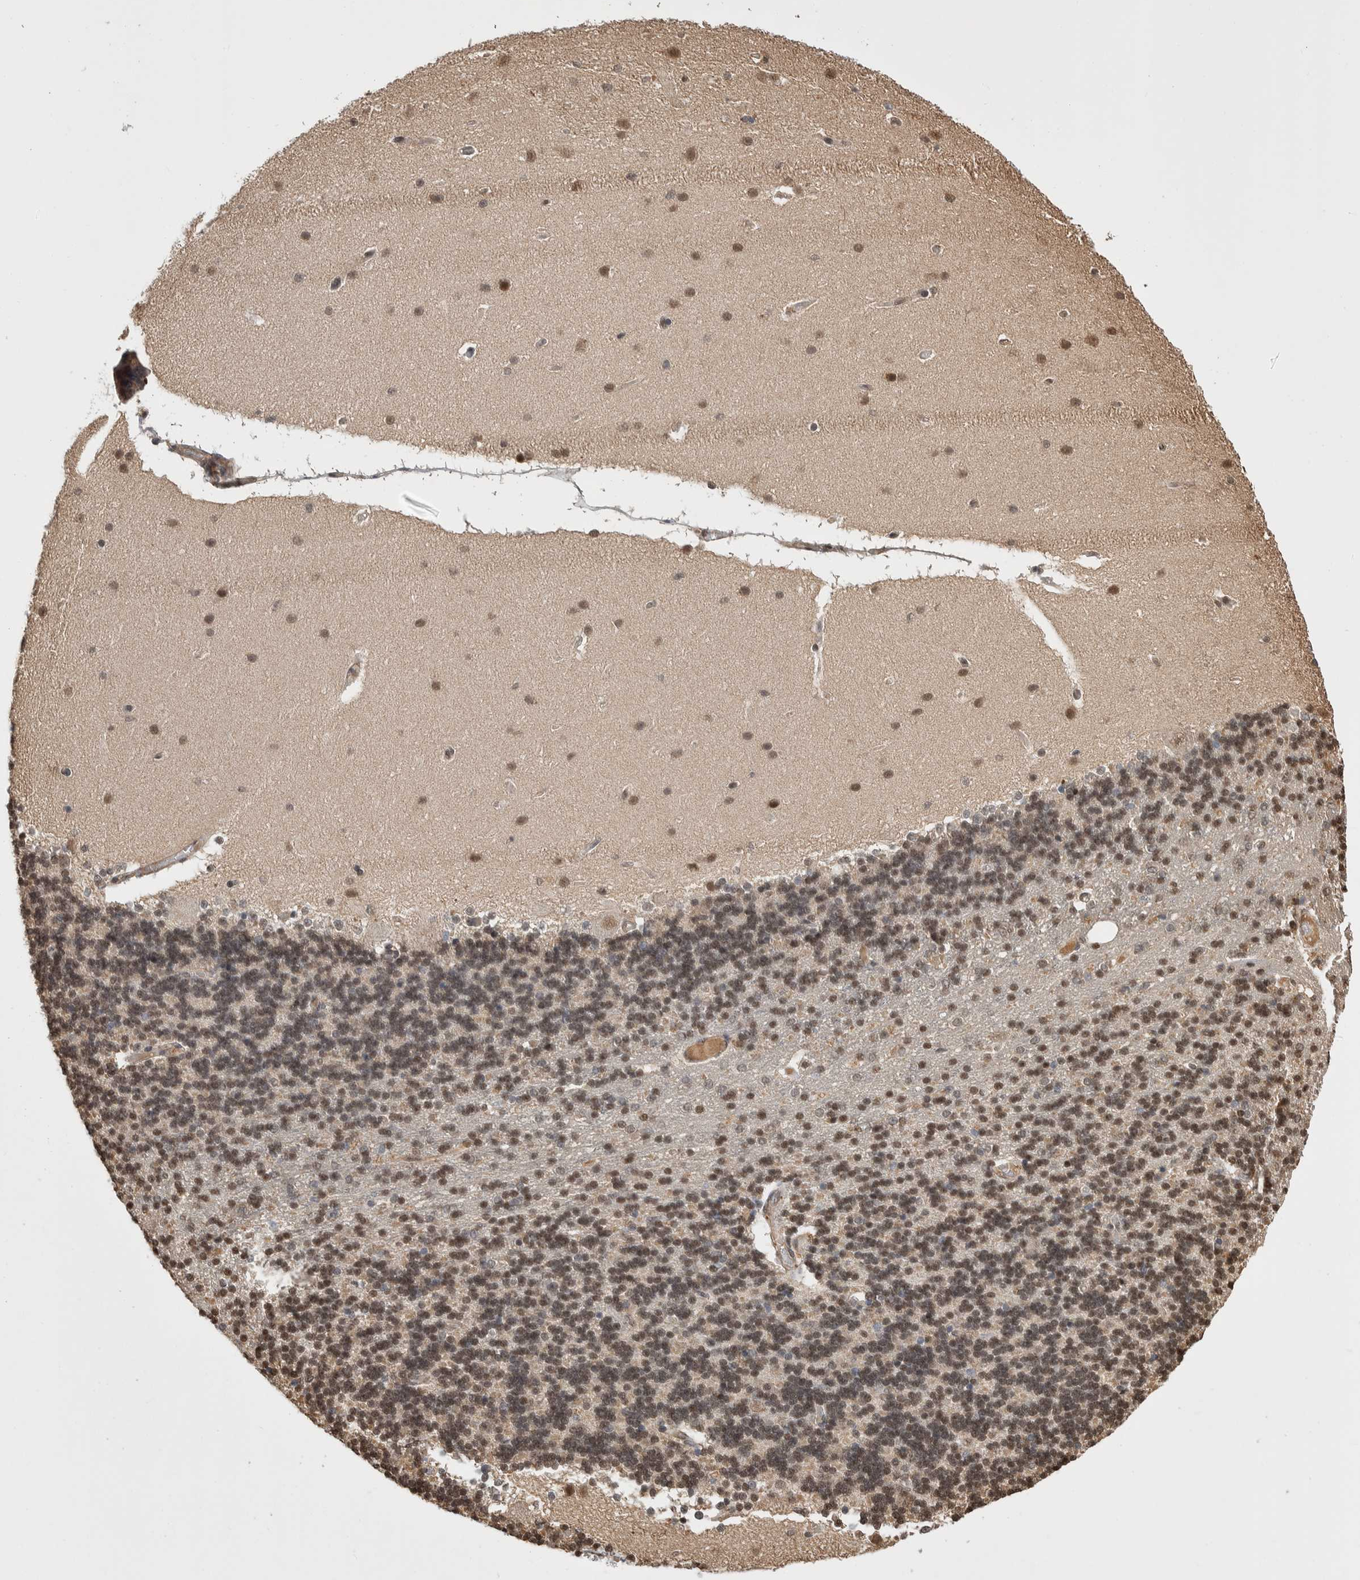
{"staining": {"intensity": "moderate", "quantity": ">75%", "location": "nuclear"}, "tissue": "cerebellum", "cell_type": "Cells in granular layer", "image_type": "normal", "snomed": [{"axis": "morphology", "description": "Normal tissue, NOS"}, {"axis": "topography", "description": "Cerebellum"}], "caption": "Cerebellum stained with immunohistochemistry (IHC) demonstrates moderate nuclear expression in approximately >75% of cells in granular layer.", "gene": "ZNF592", "patient": {"sex": "female", "age": 54}}